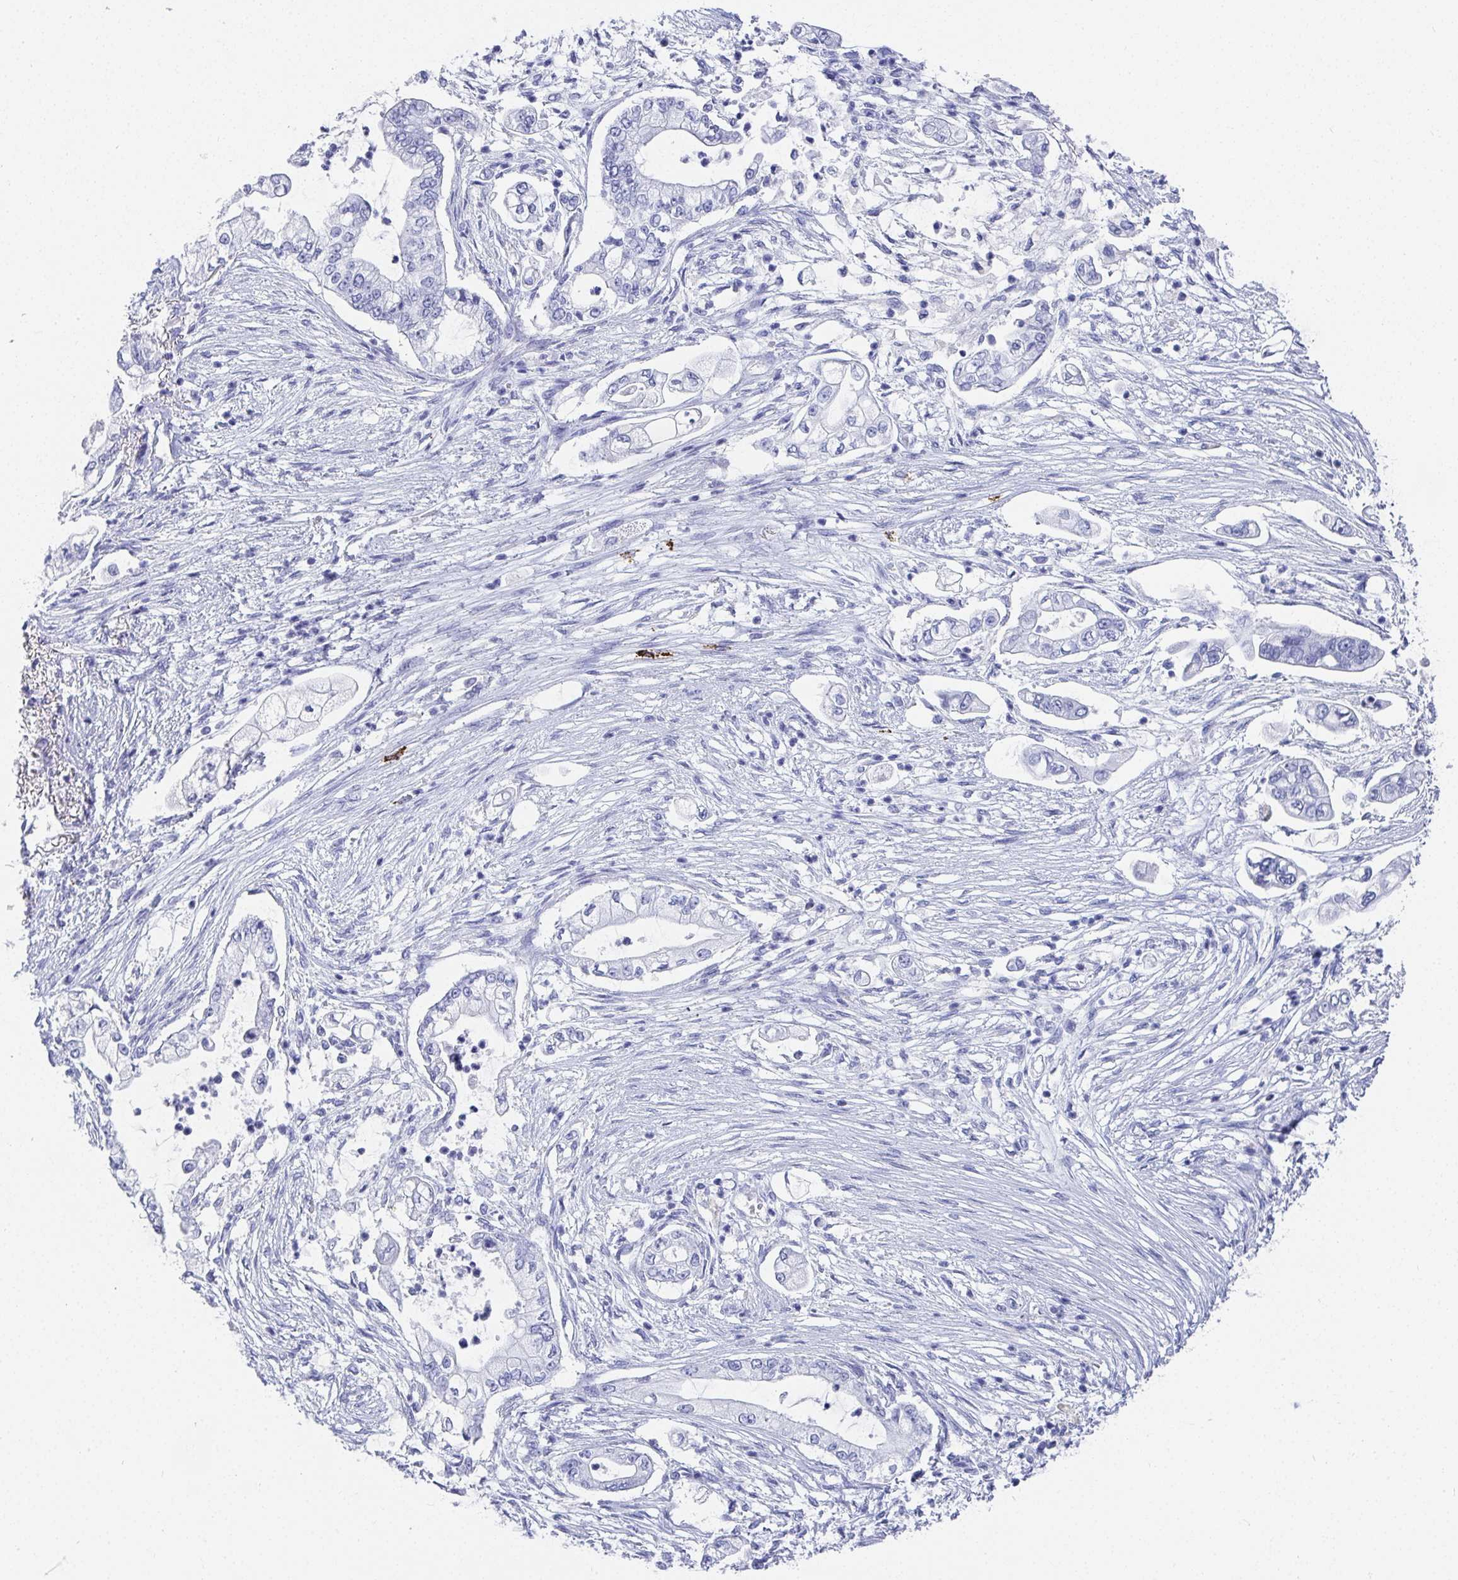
{"staining": {"intensity": "negative", "quantity": "none", "location": "none"}, "tissue": "pancreatic cancer", "cell_type": "Tumor cells", "image_type": "cancer", "snomed": [{"axis": "morphology", "description": "Adenocarcinoma, NOS"}, {"axis": "topography", "description": "Pancreas"}], "caption": "Tumor cells show no significant protein positivity in pancreatic cancer.", "gene": "GRIA1", "patient": {"sex": "female", "age": 69}}